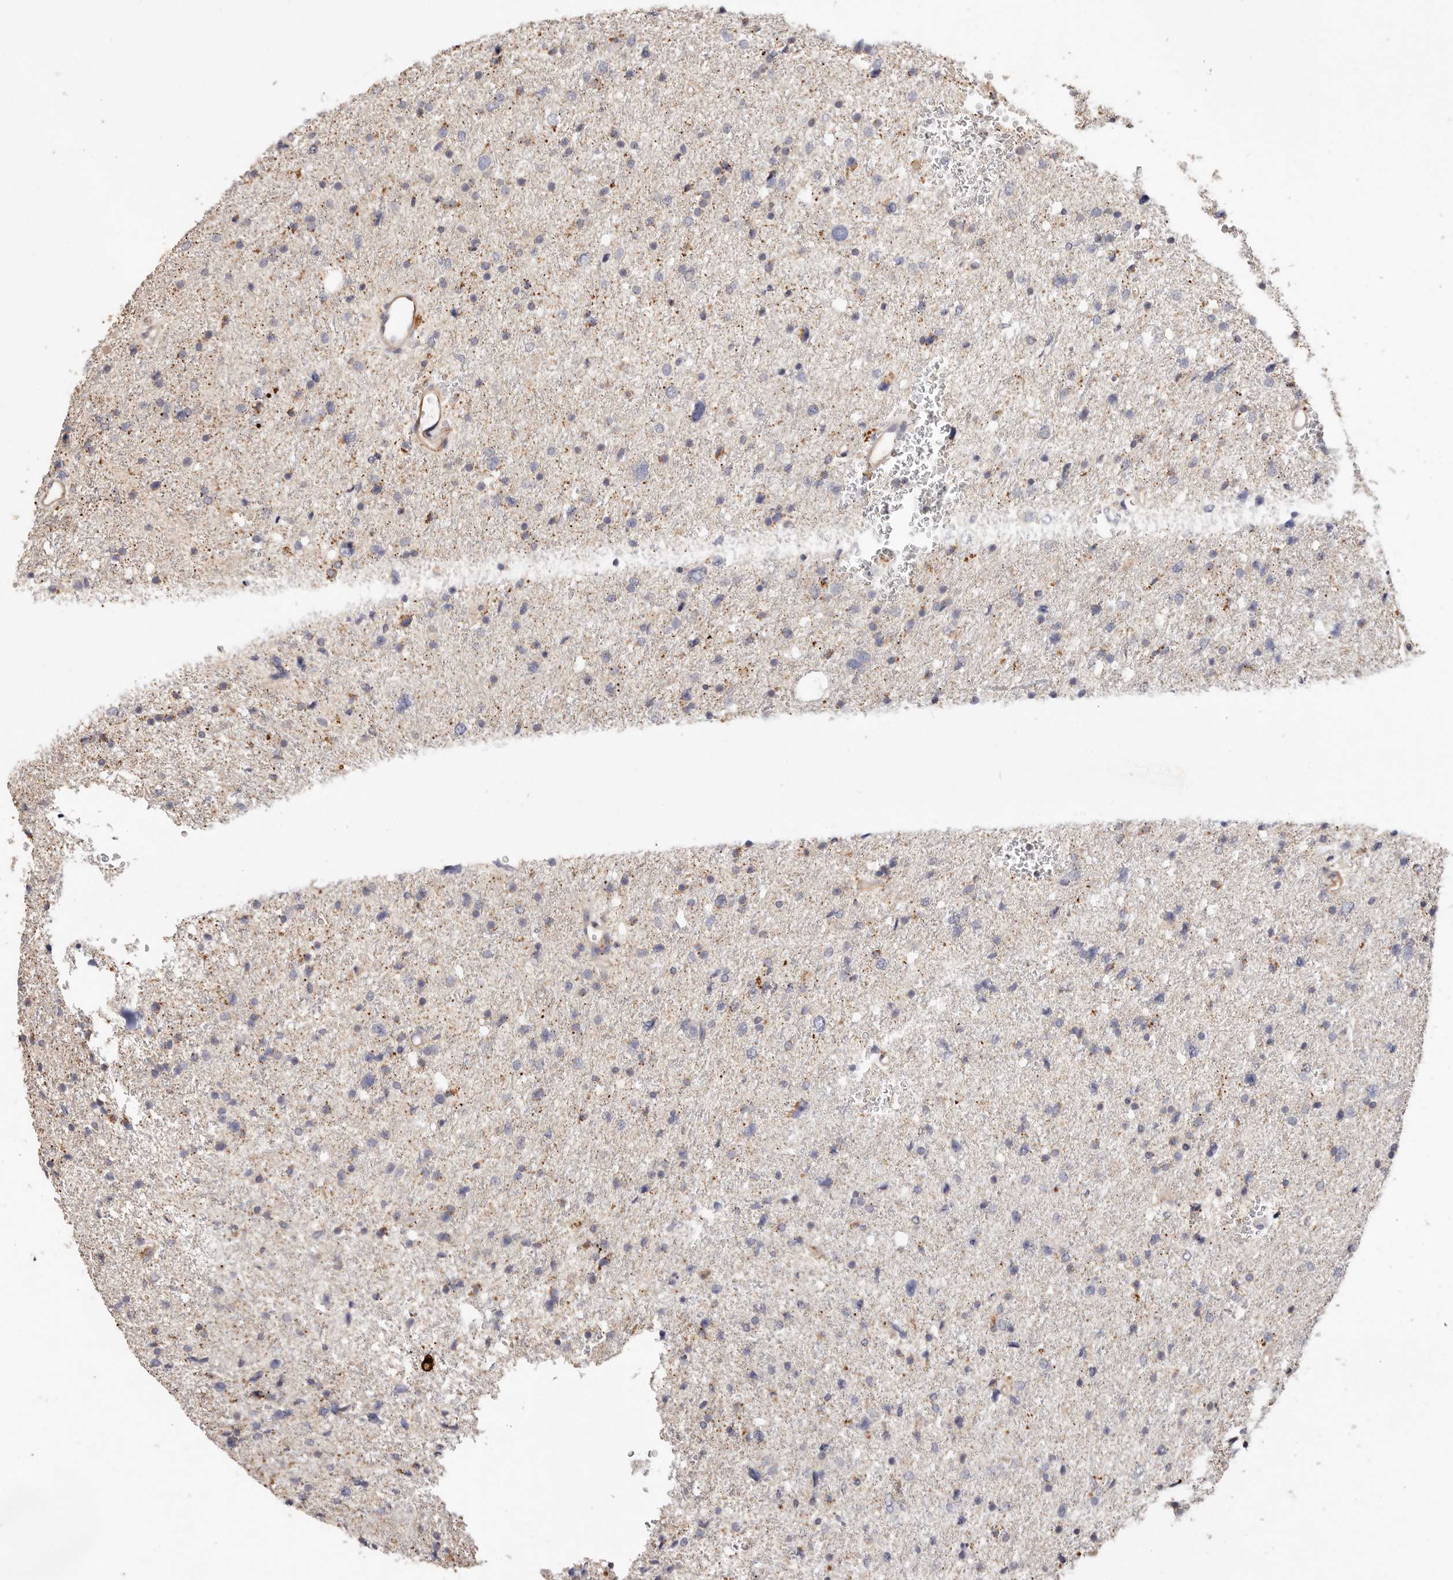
{"staining": {"intensity": "negative", "quantity": "none", "location": "none"}, "tissue": "glioma", "cell_type": "Tumor cells", "image_type": "cancer", "snomed": [{"axis": "morphology", "description": "Glioma, malignant, Low grade"}, {"axis": "topography", "description": "Brain"}], "caption": "High power microscopy micrograph of an immunohistochemistry (IHC) photomicrograph of malignant low-grade glioma, revealing no significant positivity in tumor cells.", "gene": "THBS3", "patient": {"sex": "female", "age": 37}}